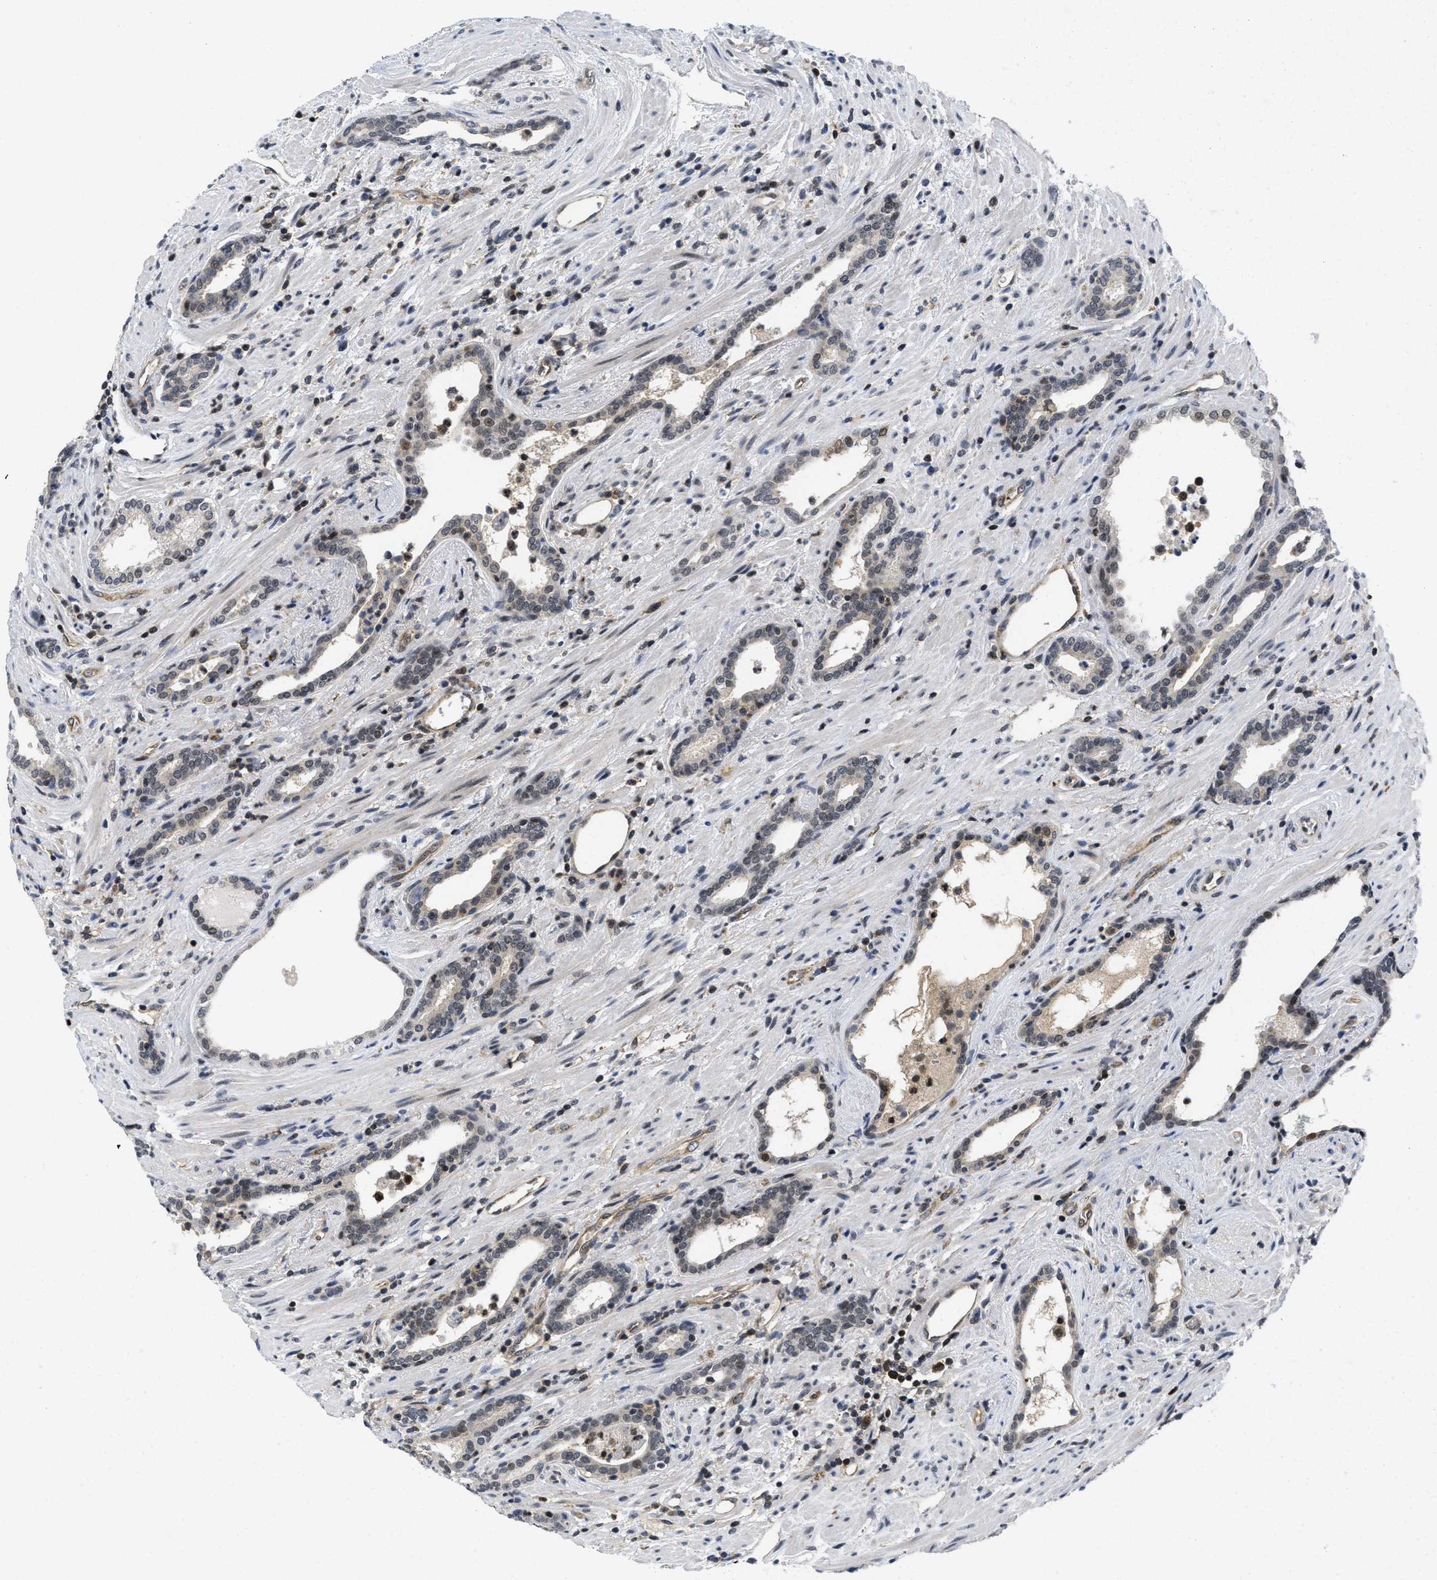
{"staining": {"intensity": "weak", "quantity": "25%-75%", "location": "cytoplasmic/membranous,nuclear"}, "tissue": "prostate cancer", "cell_type": "Tumor cells", "image_type": "cancer", "snomed": [{"axis": "morphology", "description": "Adenocarcinoma, High grade"}, {"axis": "topography", "description": "Prostate"}], "caption": "A micrograph of human adenocarcinoma (high-grade) (prostate) stained for a protein displays weak cytoplasmic/membranous and nuclear brown staining in tumor cells. Using DAB (3,3'-diaminobenzidine) (brown) and hematoxylin (blue) stains, captured at high magnification using brightfield microscopy.", "gene": "HIF1A", "patient": {"sex": "male", "age": 71}}